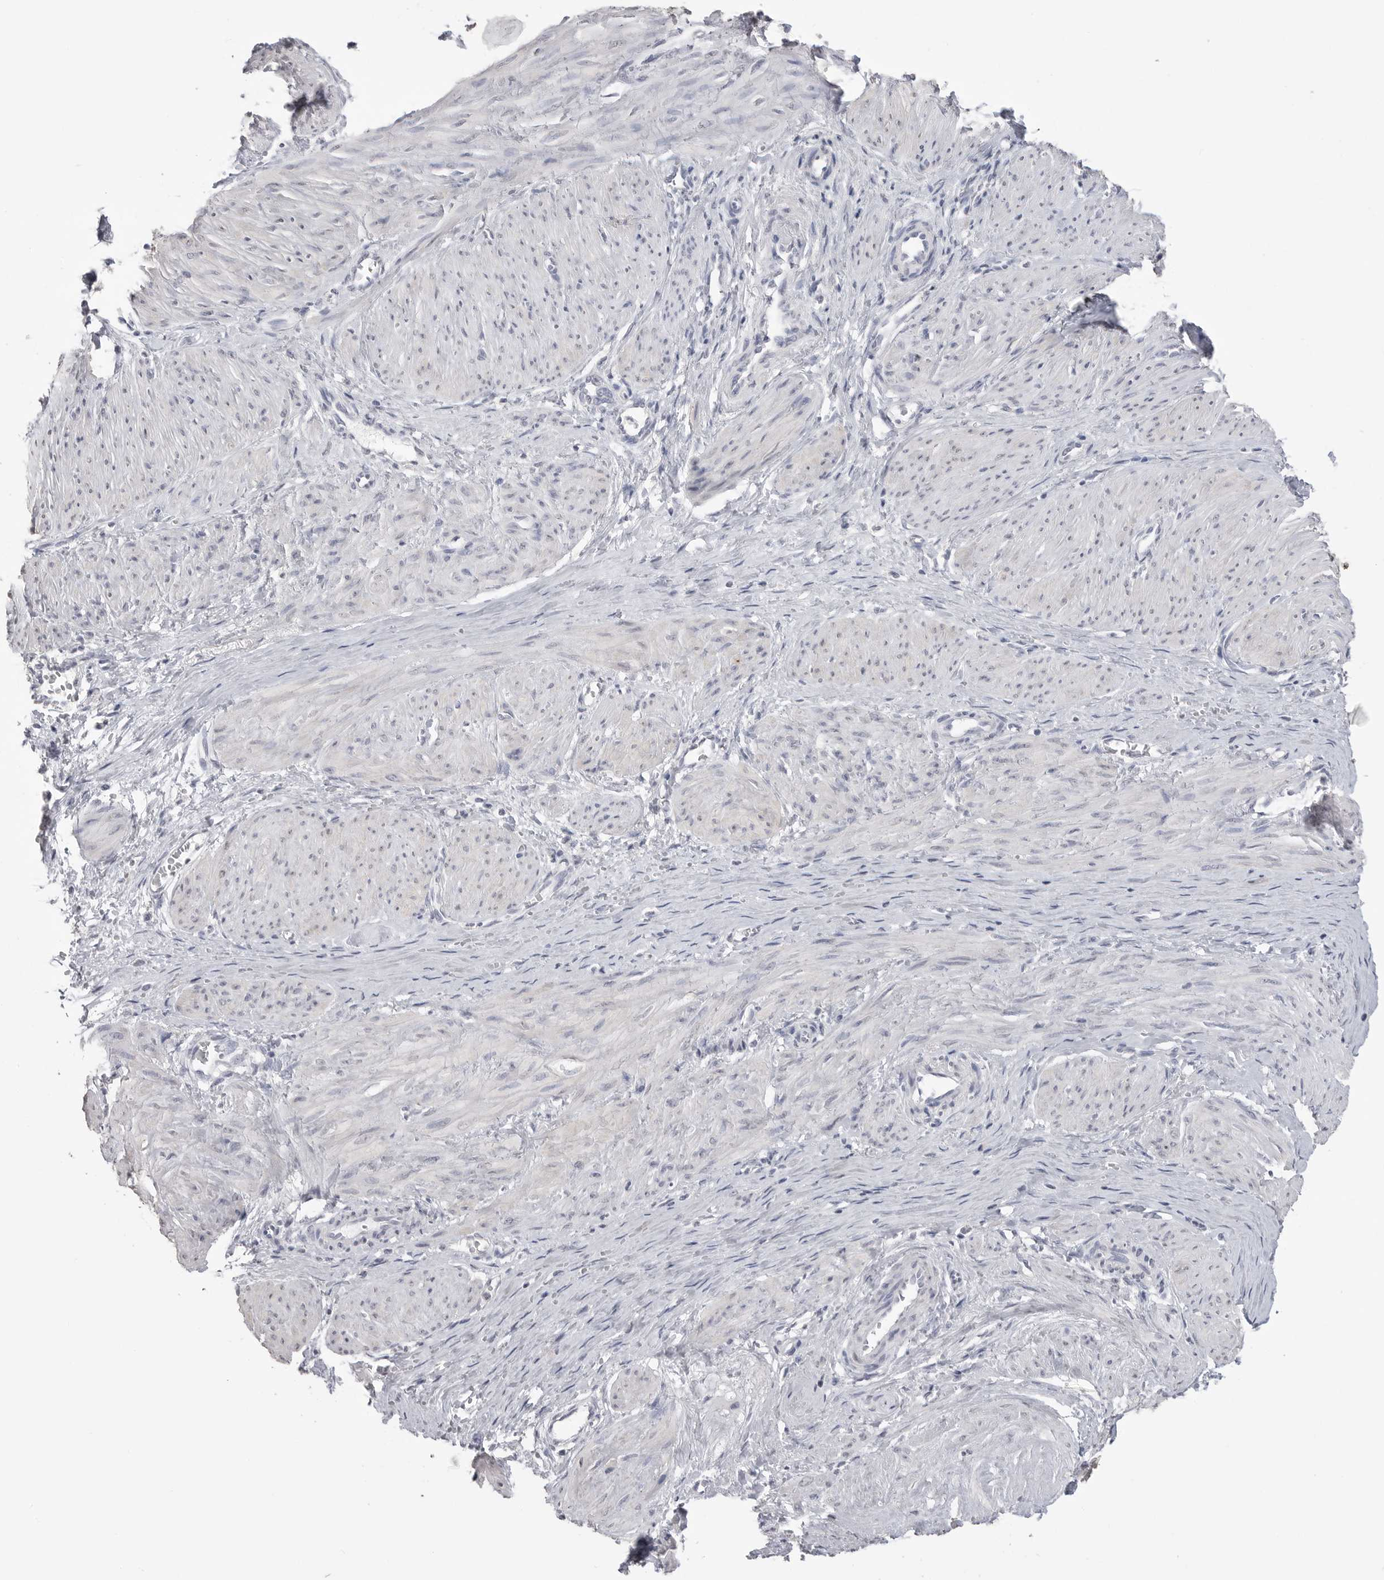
{"staining": {"intensity": "negative", "quantity": "none", "location": "none"}, "tissue": "smooth muscle", "cell_type": "Smooth muscle cells", "image_type": "normal", "snomed": [{"axis": "morphology", "description": "Normal tissue, NOS"}, {"axis": "topography", "description": "Endometrium"}], "caption": "IHC of unremarkable human smooth muscle shows no expression in smooth muscle cells. Nuclei are stained in blue.", "gene": "ICAM5", "patient": {"sex": "female", "age": 33}}